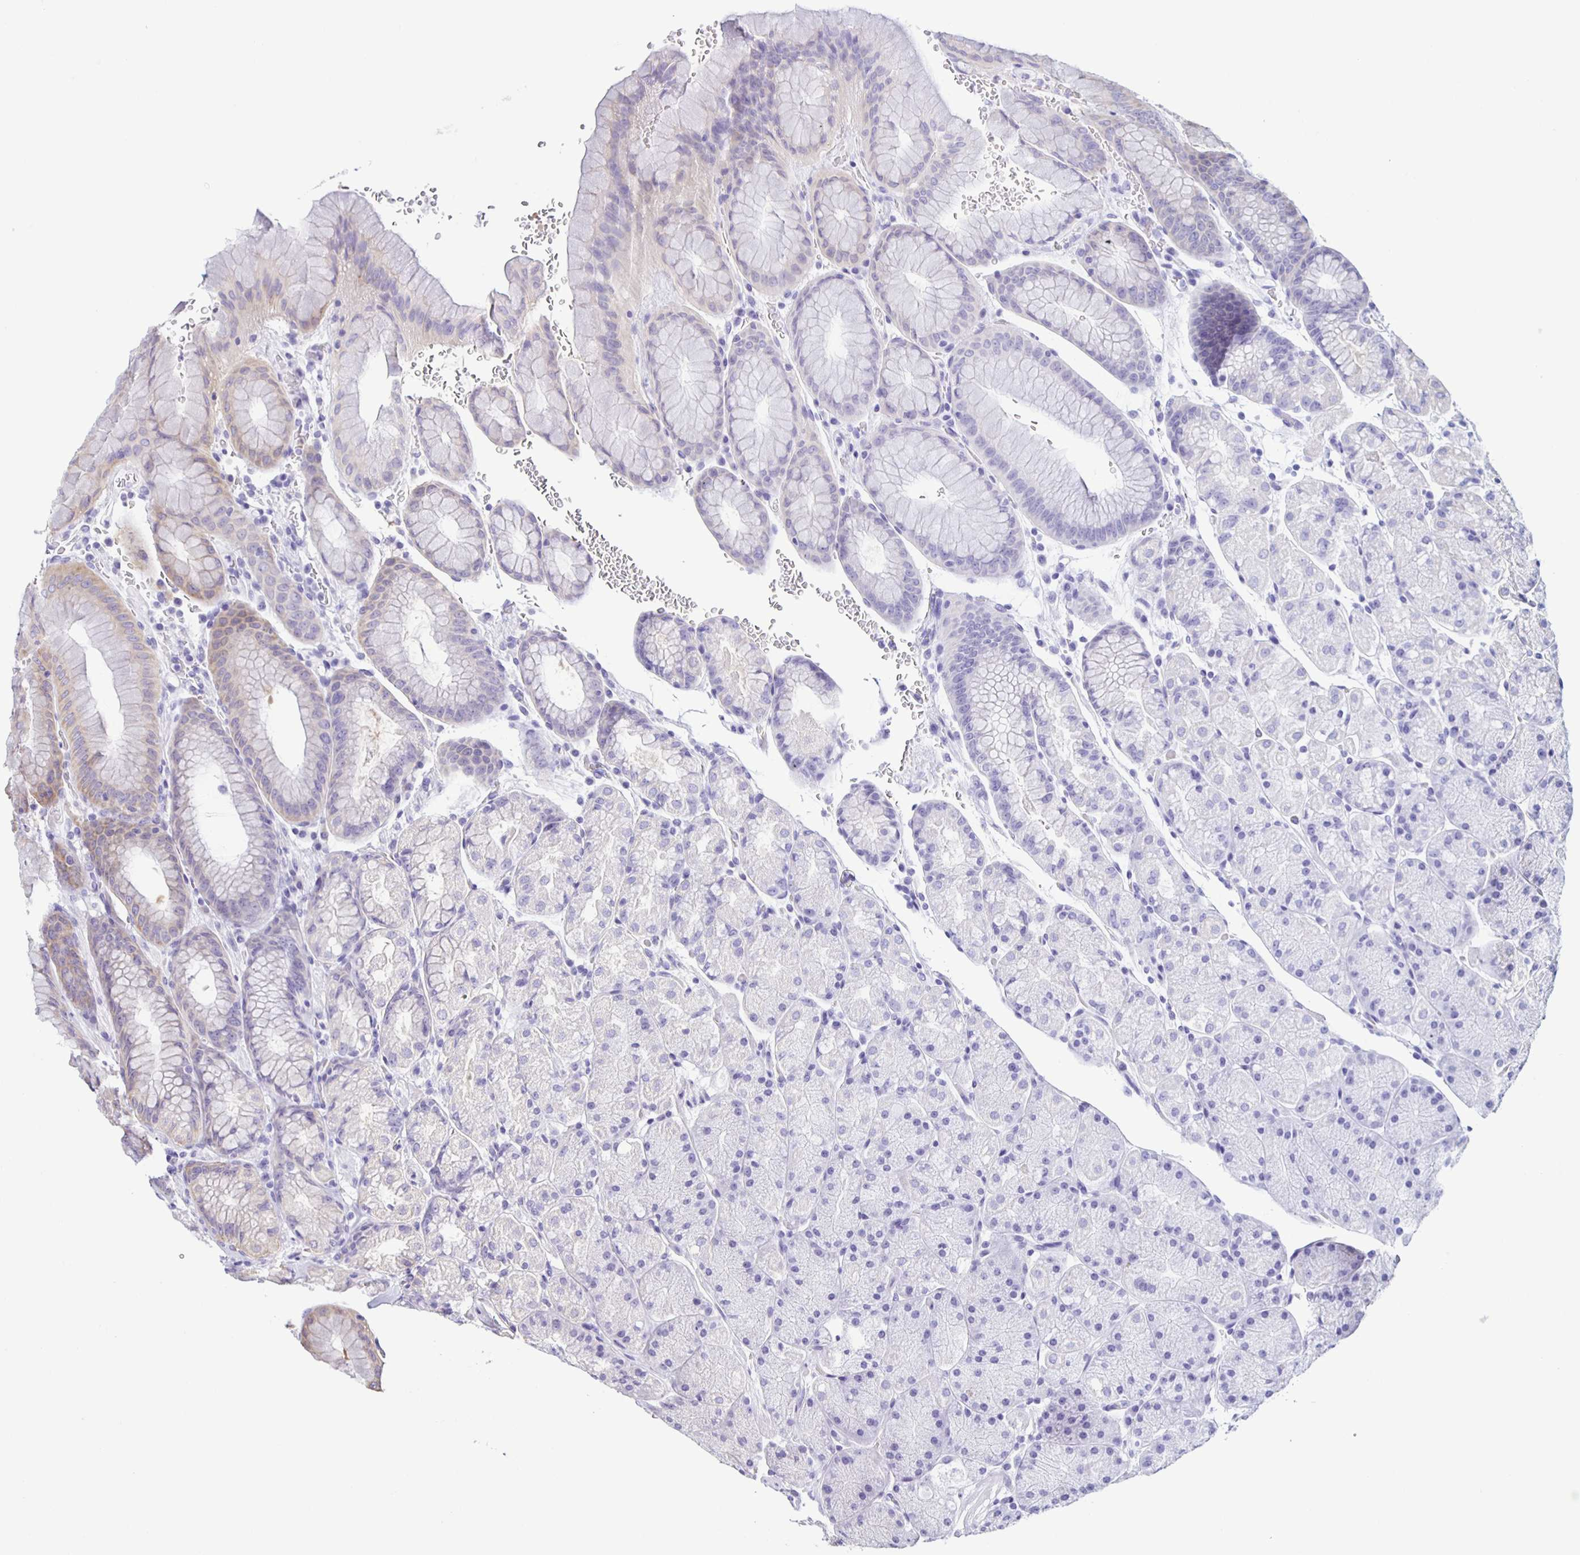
{"staining": {"intensity": "weak", "quantity": "<25%", "location": "cytoplasmic/membranous"}, "tissue": "stomach", "cell_type": "Glandular cells", "image_type": "normal", "snomed": [{"axis": "morphology", "description": "Normal tissue, NOS"}, {"axis": "topography", "description": "Stomach, upper"}, {"axis": "topography", "description": "Stomach"}], "caption": "Immunohistochemical staining of unremarkable stomach shows no significant positivity in glandular cells. (Immunohistochemistry (ihc), brightfield microscopy, high magnification).", "gene": "BOLL", "patient": {"sex": "male", "age": 76}}